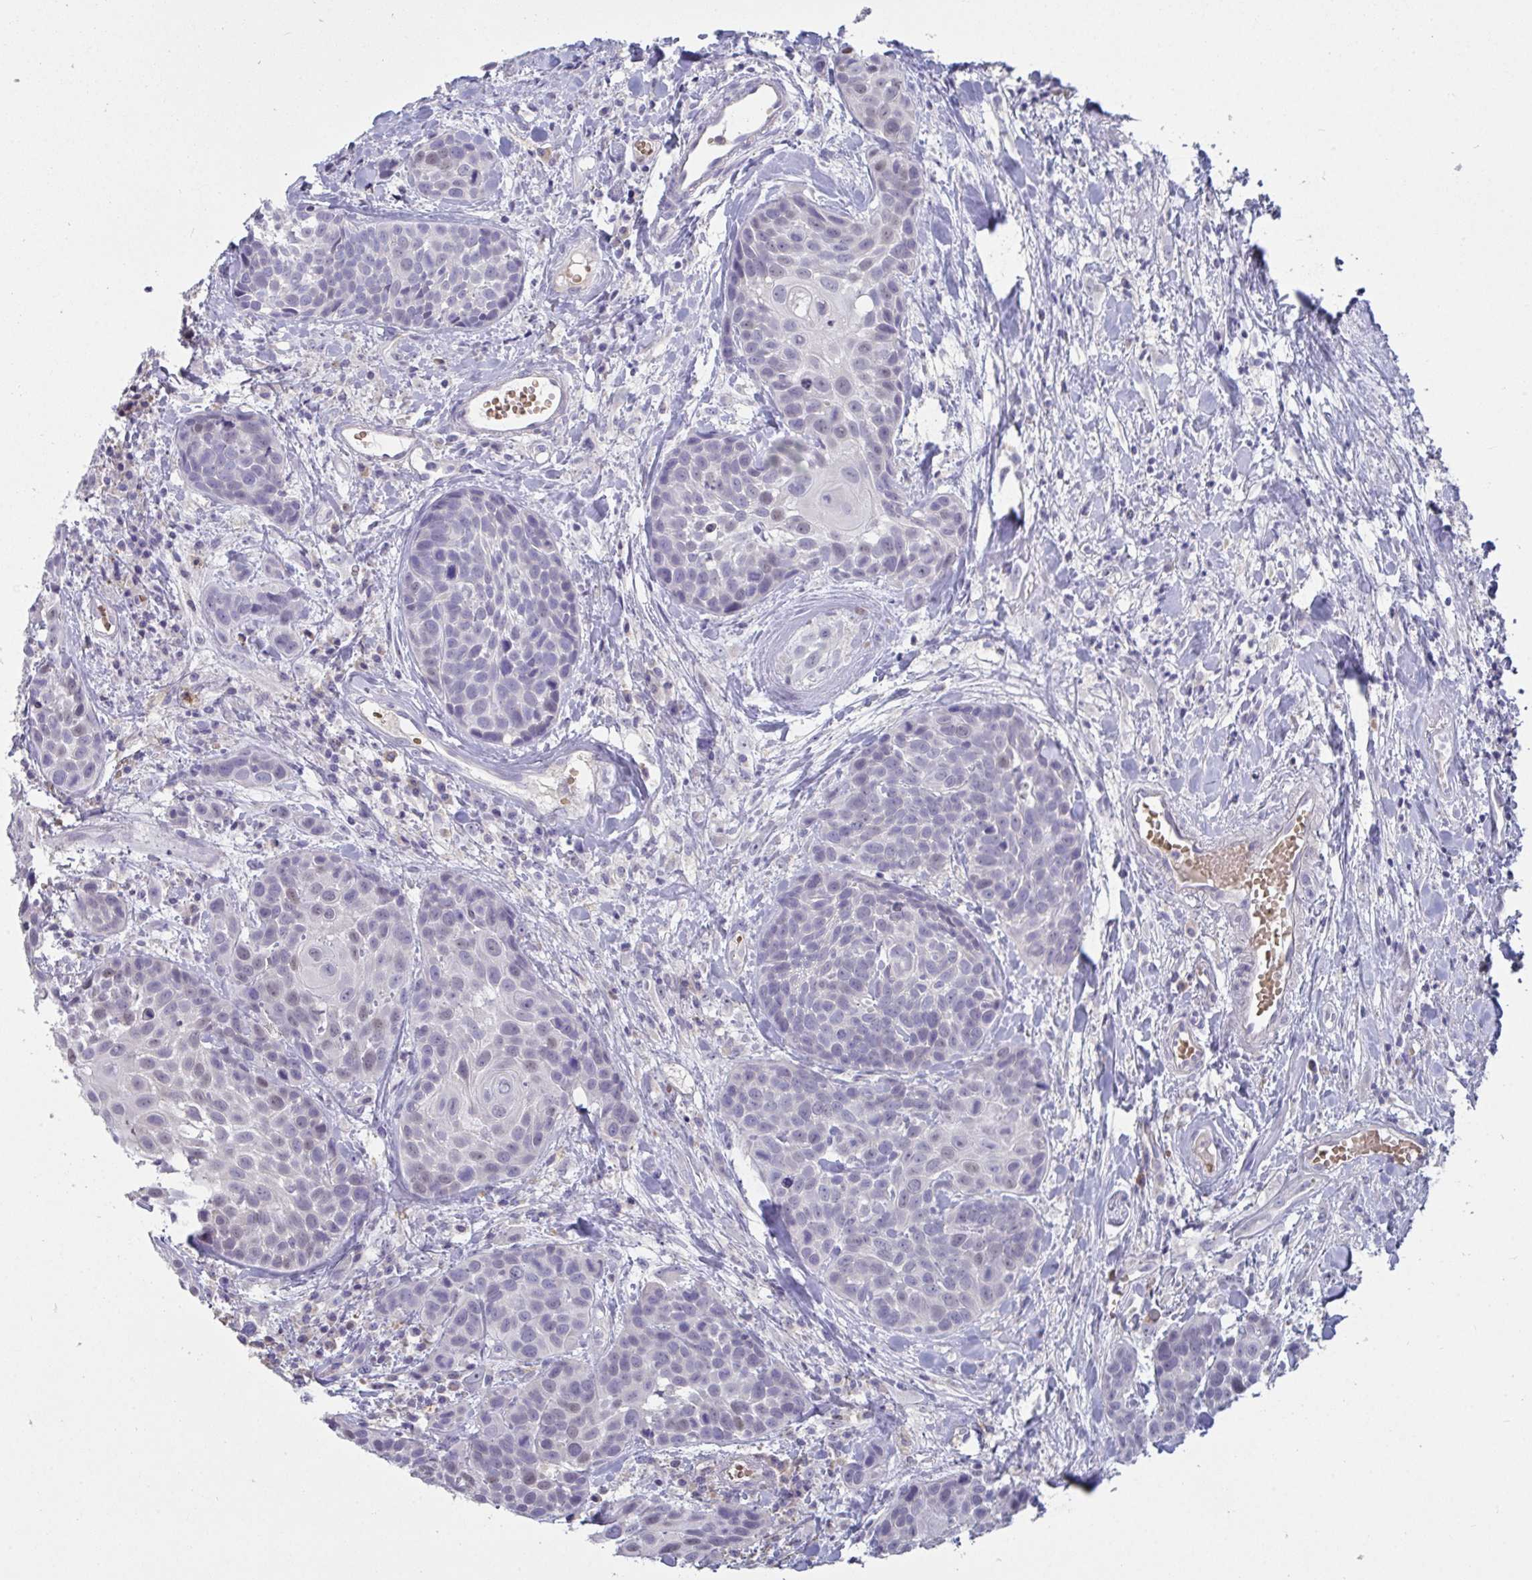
{"staining": {"intensity": "negative", "quantity": "none", "location": "none"}, "tissue": "head and neck cancer", "cell_type": "Tumor cells", "image_type": "cancer", "snomed": [{"axis": "morphology", "description": "Squamous cell carcinoma, NOS"}, {"axis": "topography", "description": "Head-Neck"}], "caption": "DAB immunohistochemical staining of squamous cell carcinoma (head and neck) displays no significant positivity in tumor cells. (DAB immunohistochemistry with hematoxylin counter stain).", "gene": "MYC", "patient": {"sex": "female", "age": 50}}